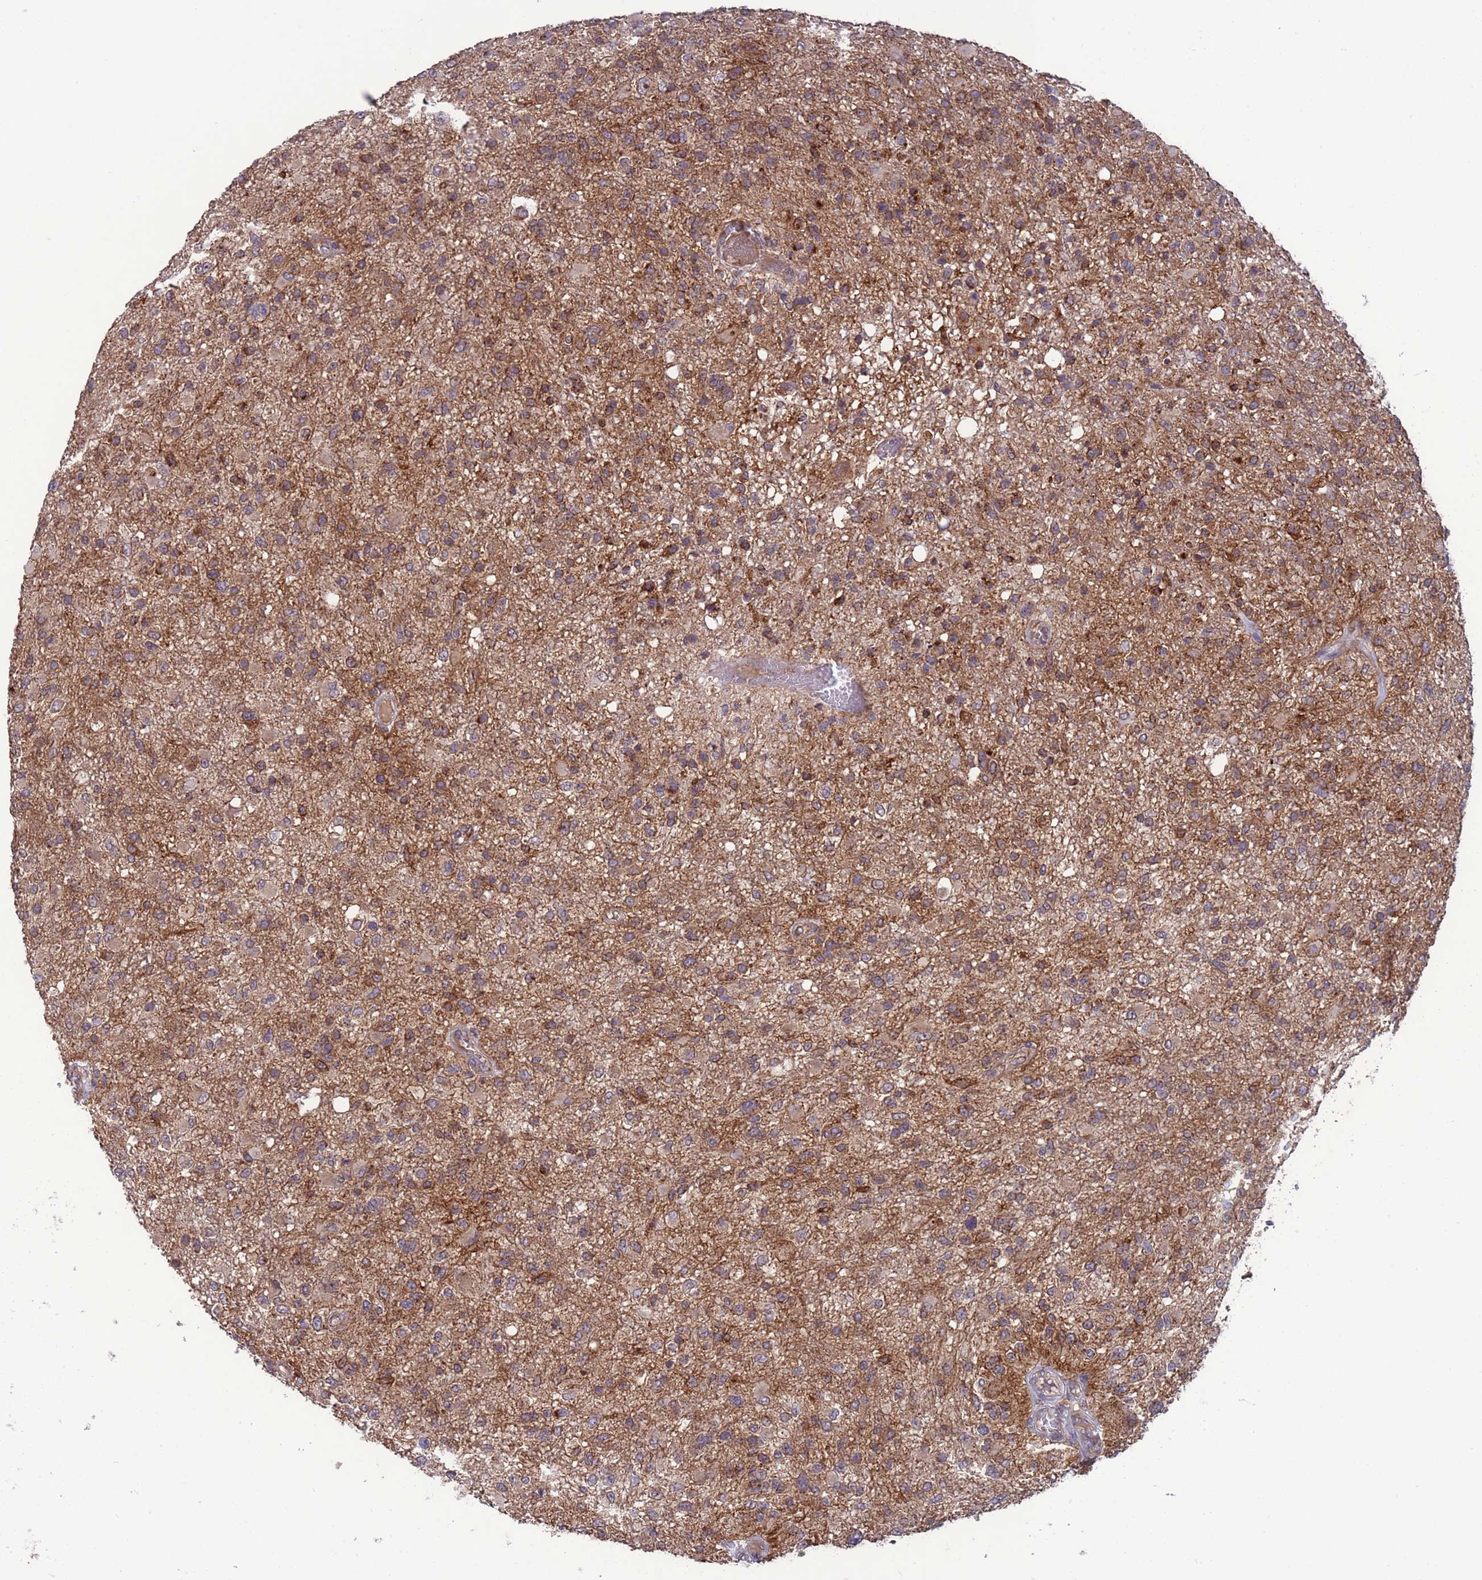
{"staining": {"intensity": "moderate", "quantity": ">75%", "location": "cytoplasmic/membranous"}, "tissue": "glioma", "cell_type": "Tumor cells", "image_type": "cancer", "snomed": [{"axis": "morphology", "description": "Glioma, malignant, High grade"}, {"axis": "topography", "description": "Brain"}], "caption": "This histopathology image shows immunohistochemistry staining of malignant glioma (high-grade), with medium moderate cytoplasmic/membranous staining in about >75% of tumor cells.", "gene": "ACAD8", "patient": {"sex": "female", "age": 74}}